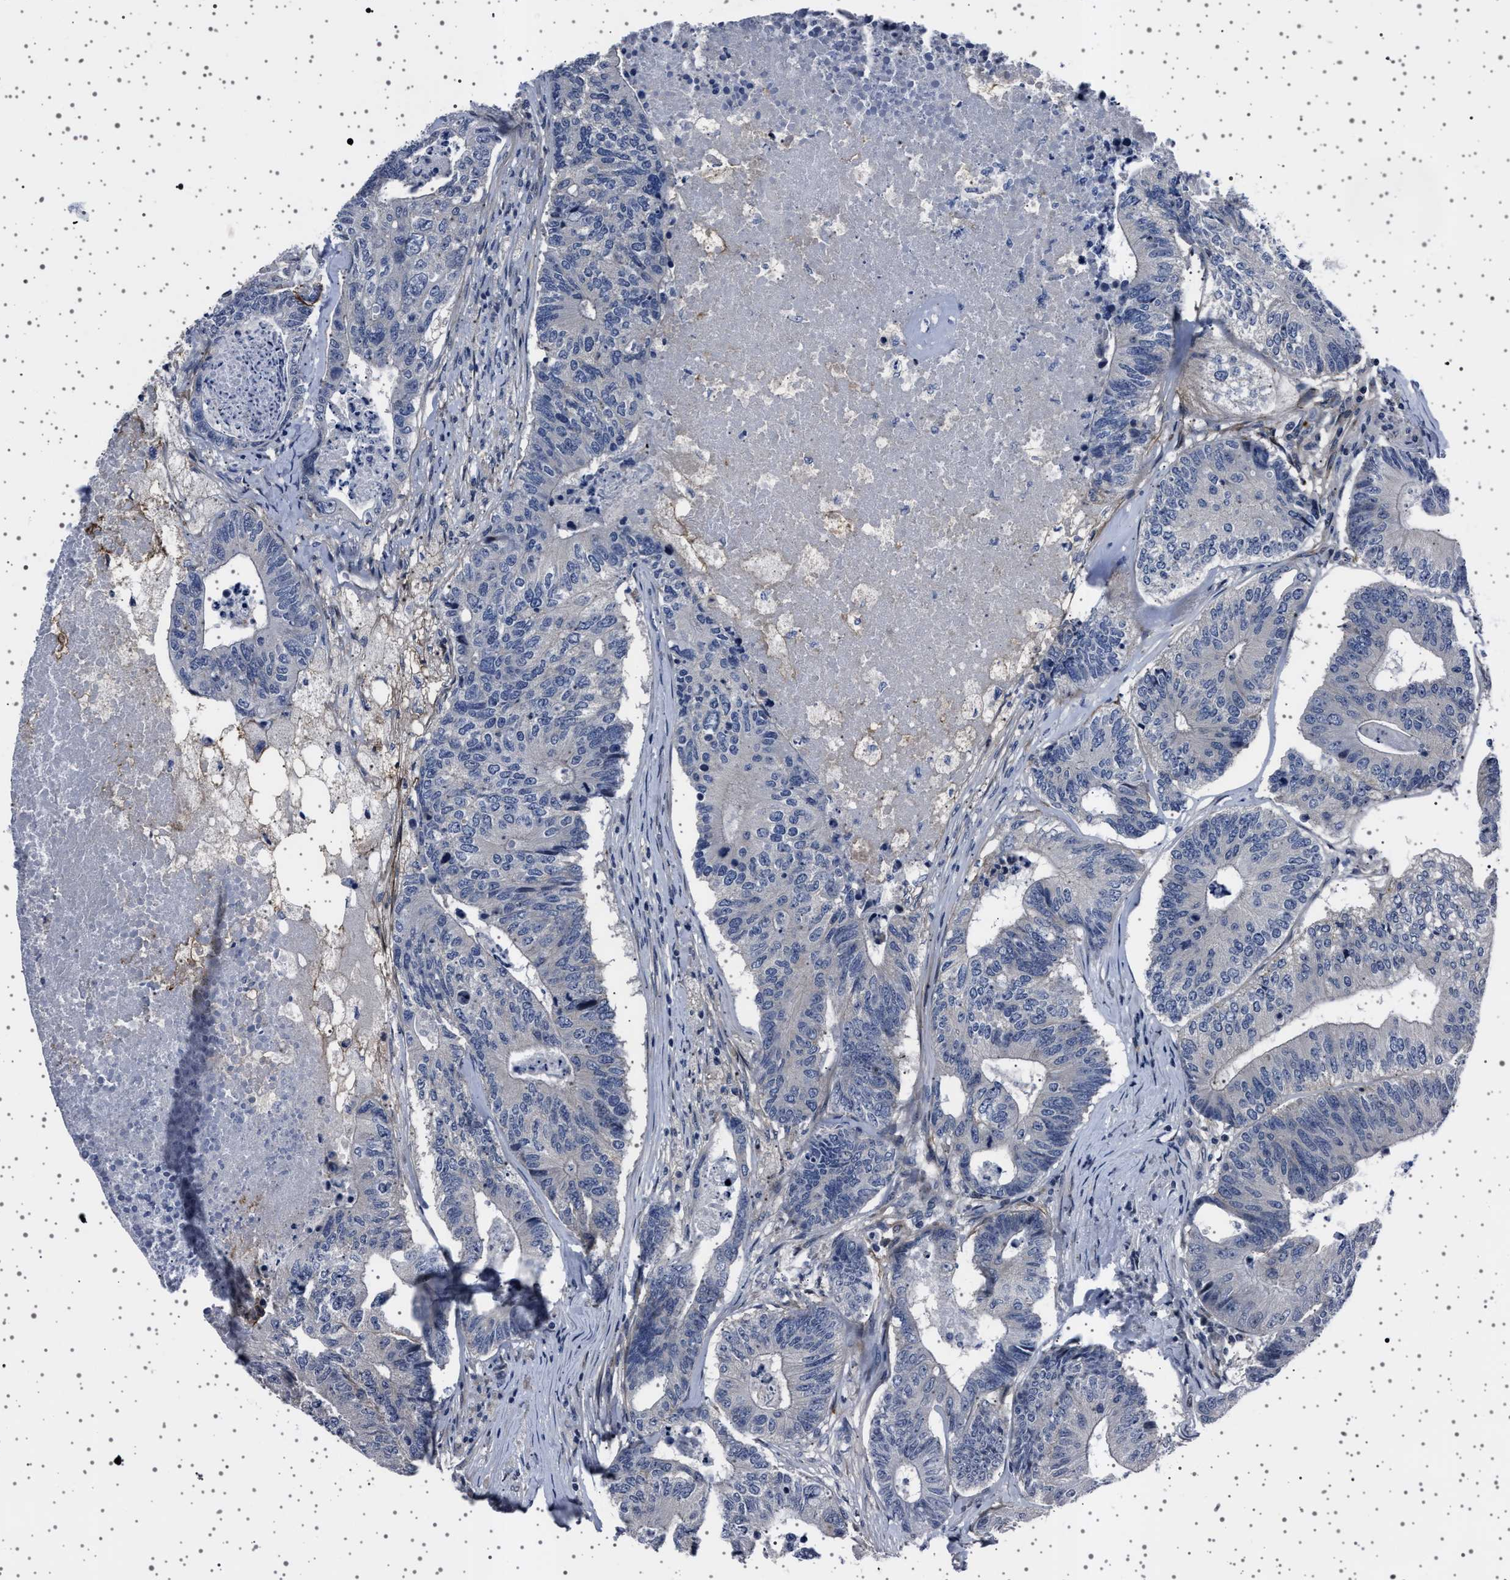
{"staining": {"intensity": "negative", "quantity": "none", "location": "none"}, "tissue": "colorectal cancer", "cell_type": "Tumor cells", "image_type": "cancer", "snomed": [{"axis": "morphology", "description": "Adenocarcinoma, NOS"}, {"axis": "topography", "description": "Colon"}], "caption": "Tumor cells are negative for brown protein staining in colorectal cancer.", "gene": "PAK5", "patient": {"sex": "female", "age": 67}}